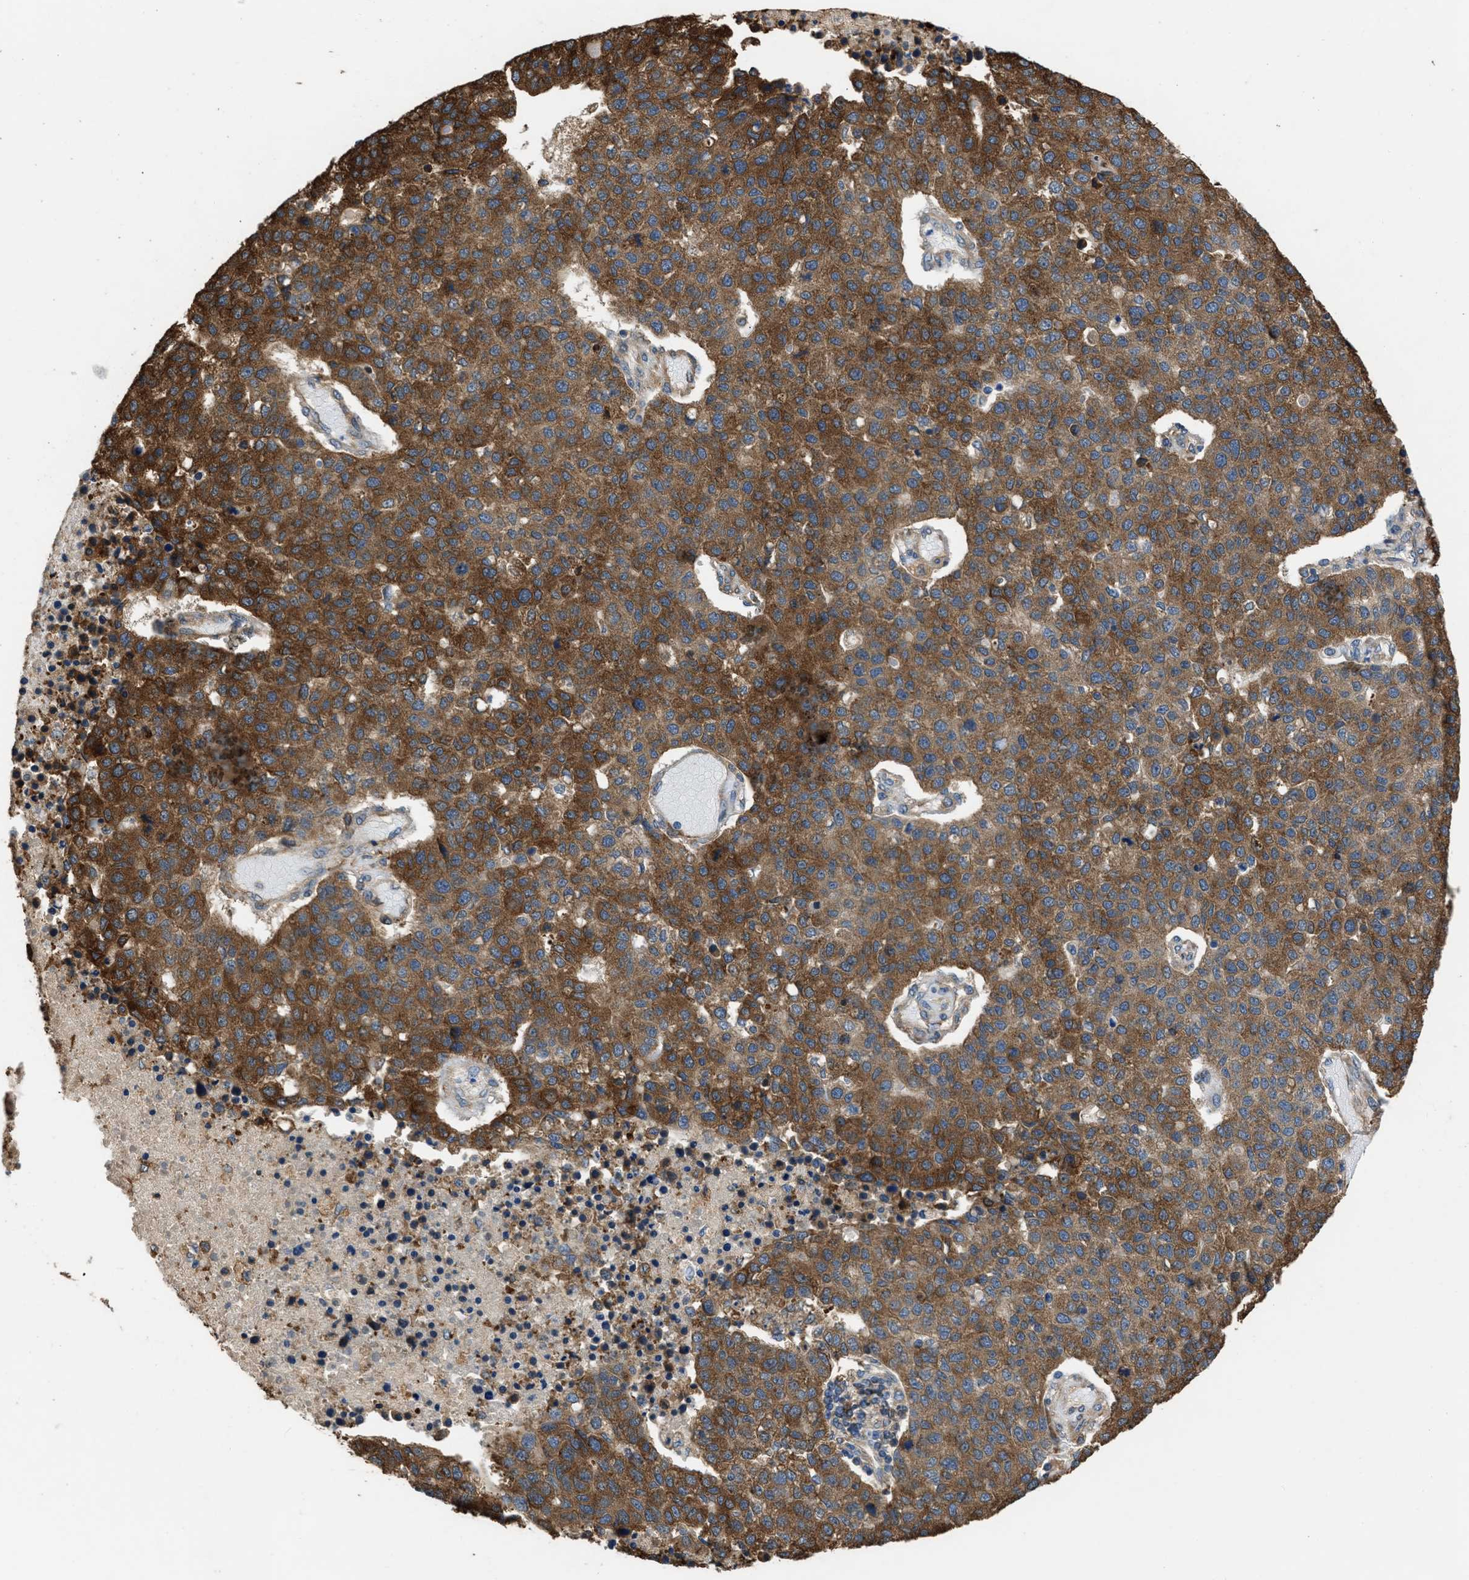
{"staining": {"intensity": "strong", "quantity": ">75%", "location": "cytoplasmic/membranous"}, "tissue": "pancreatic cancer", "cell_type": "Tumor cells", "image_type": "cancer", "snomed": [{"axis": "morphology", "description": "Adenocarcinoma, NOS"}, {"axis": "topography", "description": "Pancreas"}], "caption": "About >75% of tumor cells in human pancreatic cancer (adenocarcinoma) display strong cytoplasmic/membranous protein positivity as visualized by brown immunohistochemical staining.", "gene": "SLC36A4", "patient": {"sex": "female", "age": 61}}